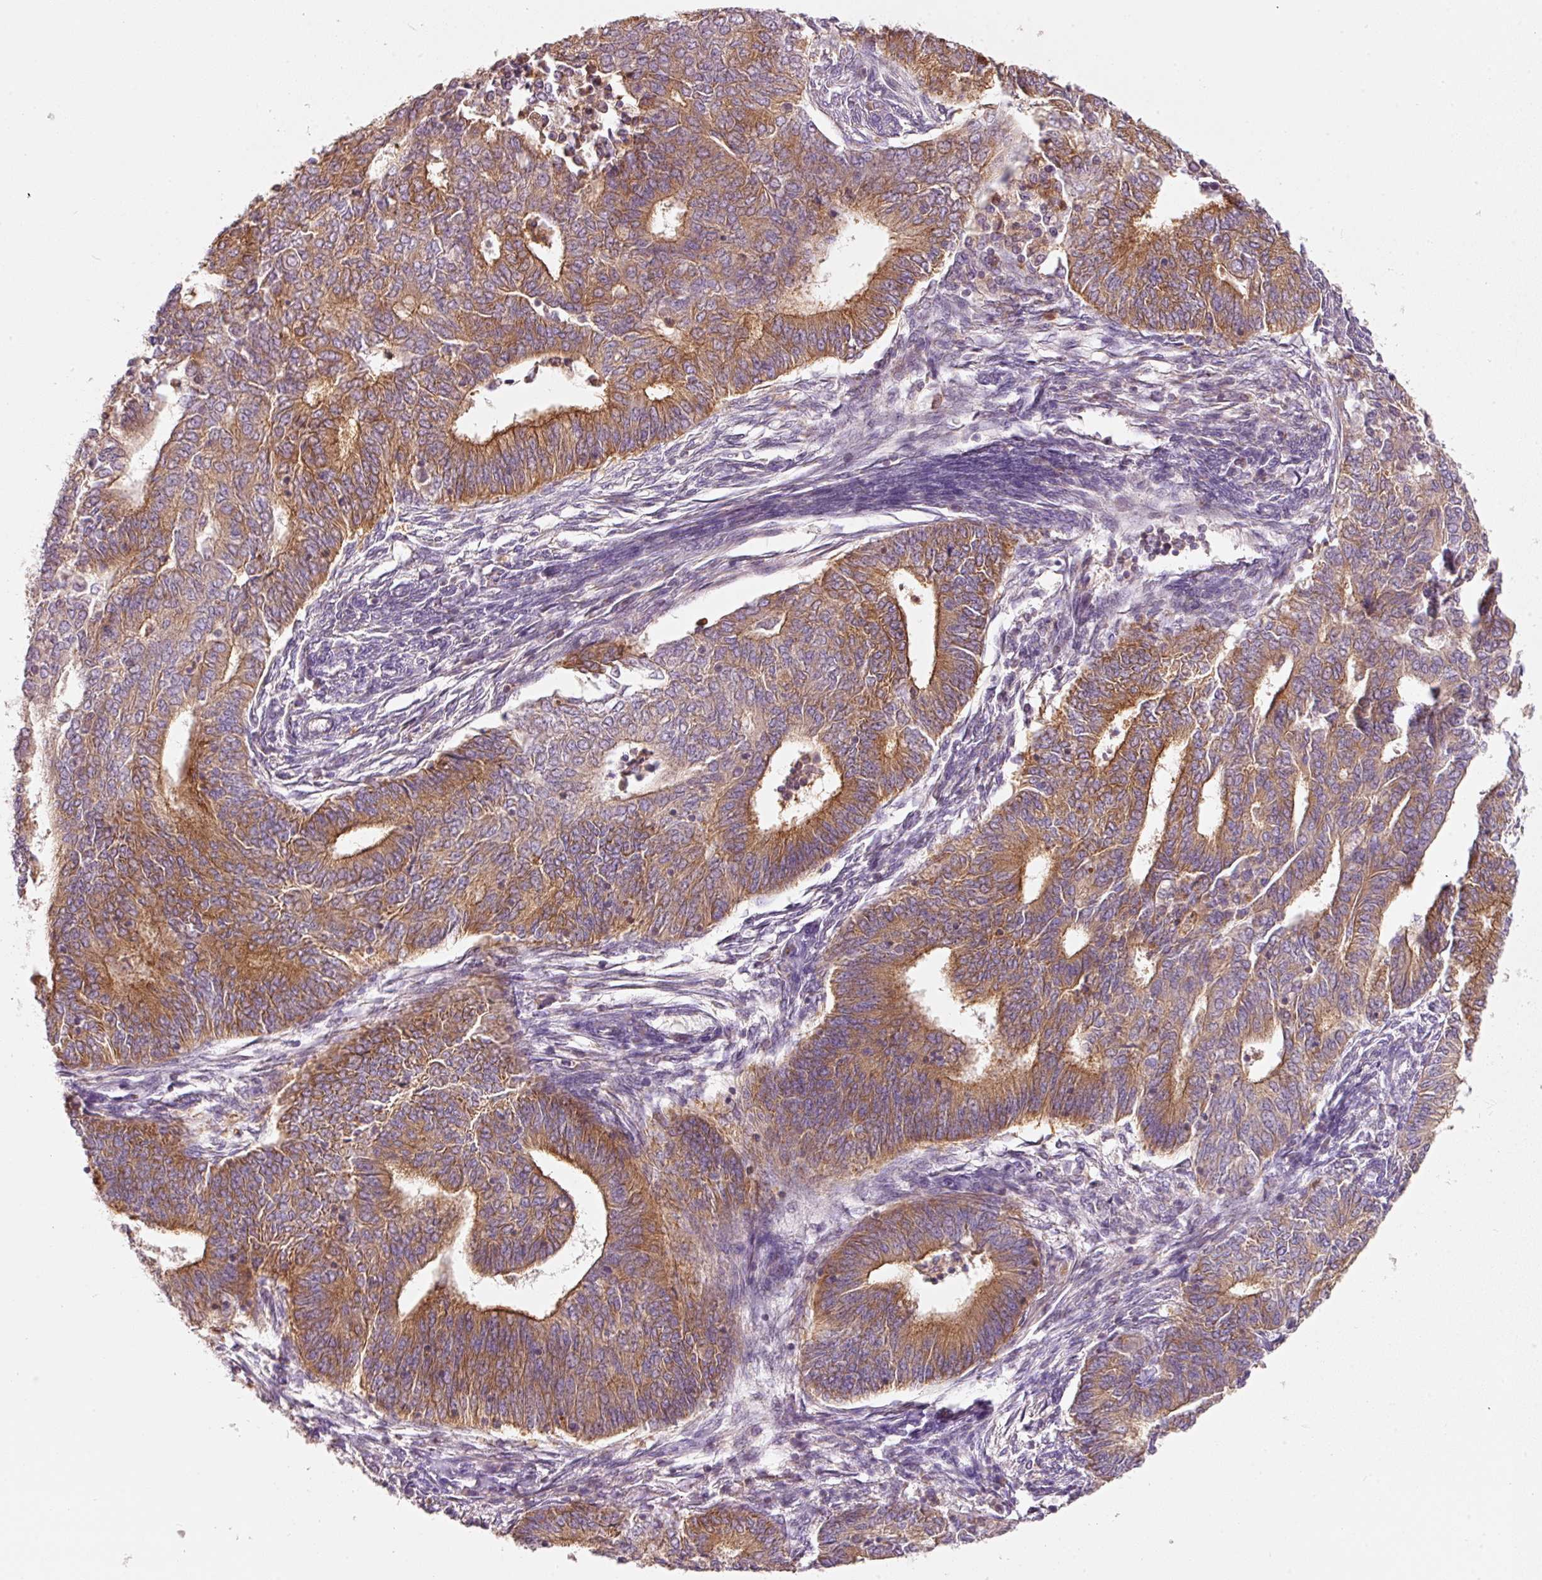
{"staining": {"intensity": "moderate", "quantity": ">75%", "location": "cytoplasmic/membranous"}, "tissue": "endometrial cancer", "cell_type": "Tumor cells", "image_type": "cancer", "snomed": [{"axis": "morphology", "description": "Adenocarcinoma, NOS"}, {"axis": "topography", "description": "Endometrium"}], "caption": "IHC micrograph of endometrial adenocarcinoma stained for a protein (brown), which demonstrates medium levels of moderate cytoplasmic/membranous staining in approximately >75% of tumor cells.", "gene": "IQGAP2", "patient": {"sex": "female", "age": 62}}